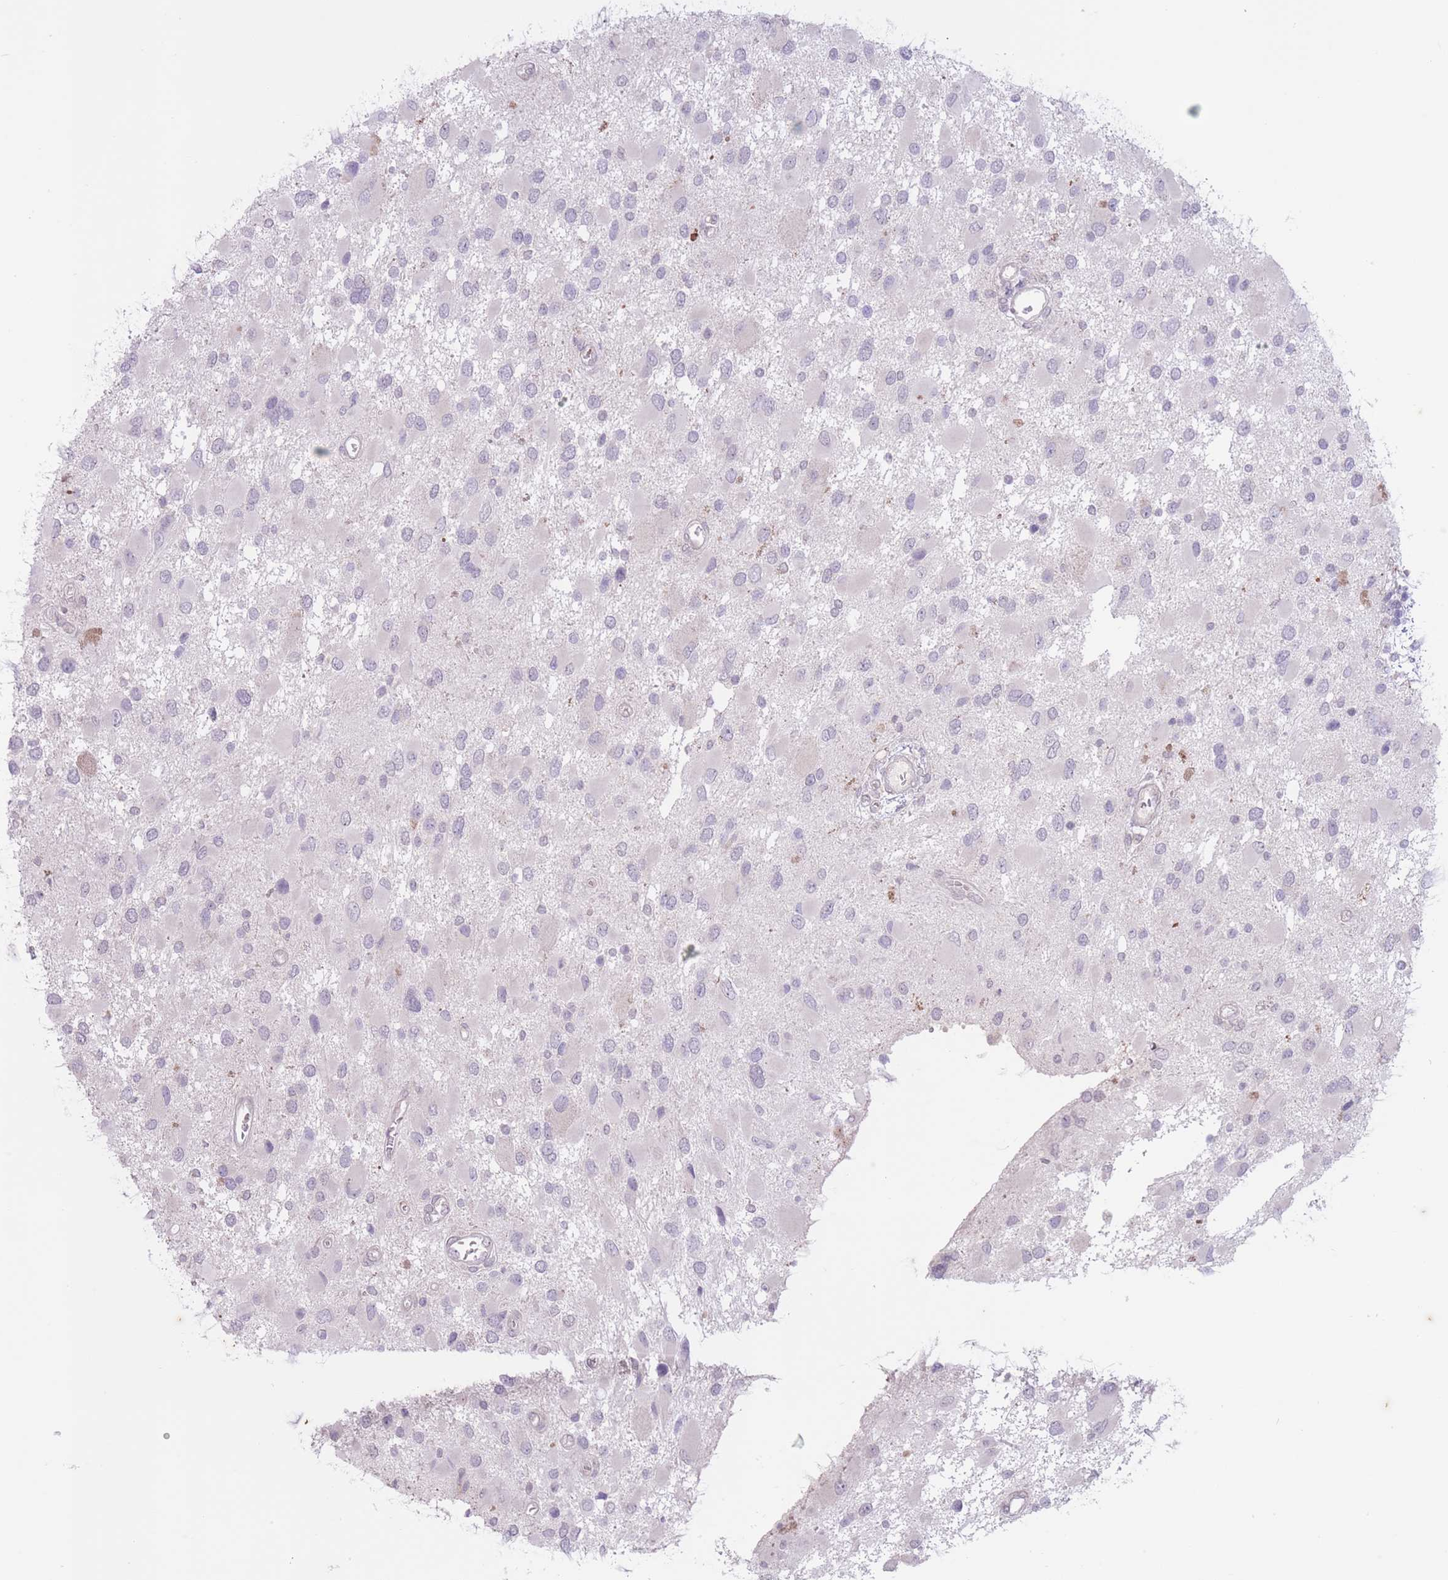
{"staining": {"intensity": "negative", "quantity": "none", "location": "none"}, "tissue": "glioma", "cell_type": "Tumor cells", "image_type": "cancer", "snomed": [{"axis": "morphology", "description": "Glioma, malignant, High grade"}, {"axis": "topography", "description": "Brain"}], "caption": "Immunohistochemistry image of human malignant high-grade glioma stained for a protein (brown), which demonstrates no positivity in tumor cells. The staining is performed using DAB brown chromogen with nuclei counter-stained in using hematoxylin.", "gene": "ARPIN", "patient": {"sex": "male", "age": 53}}